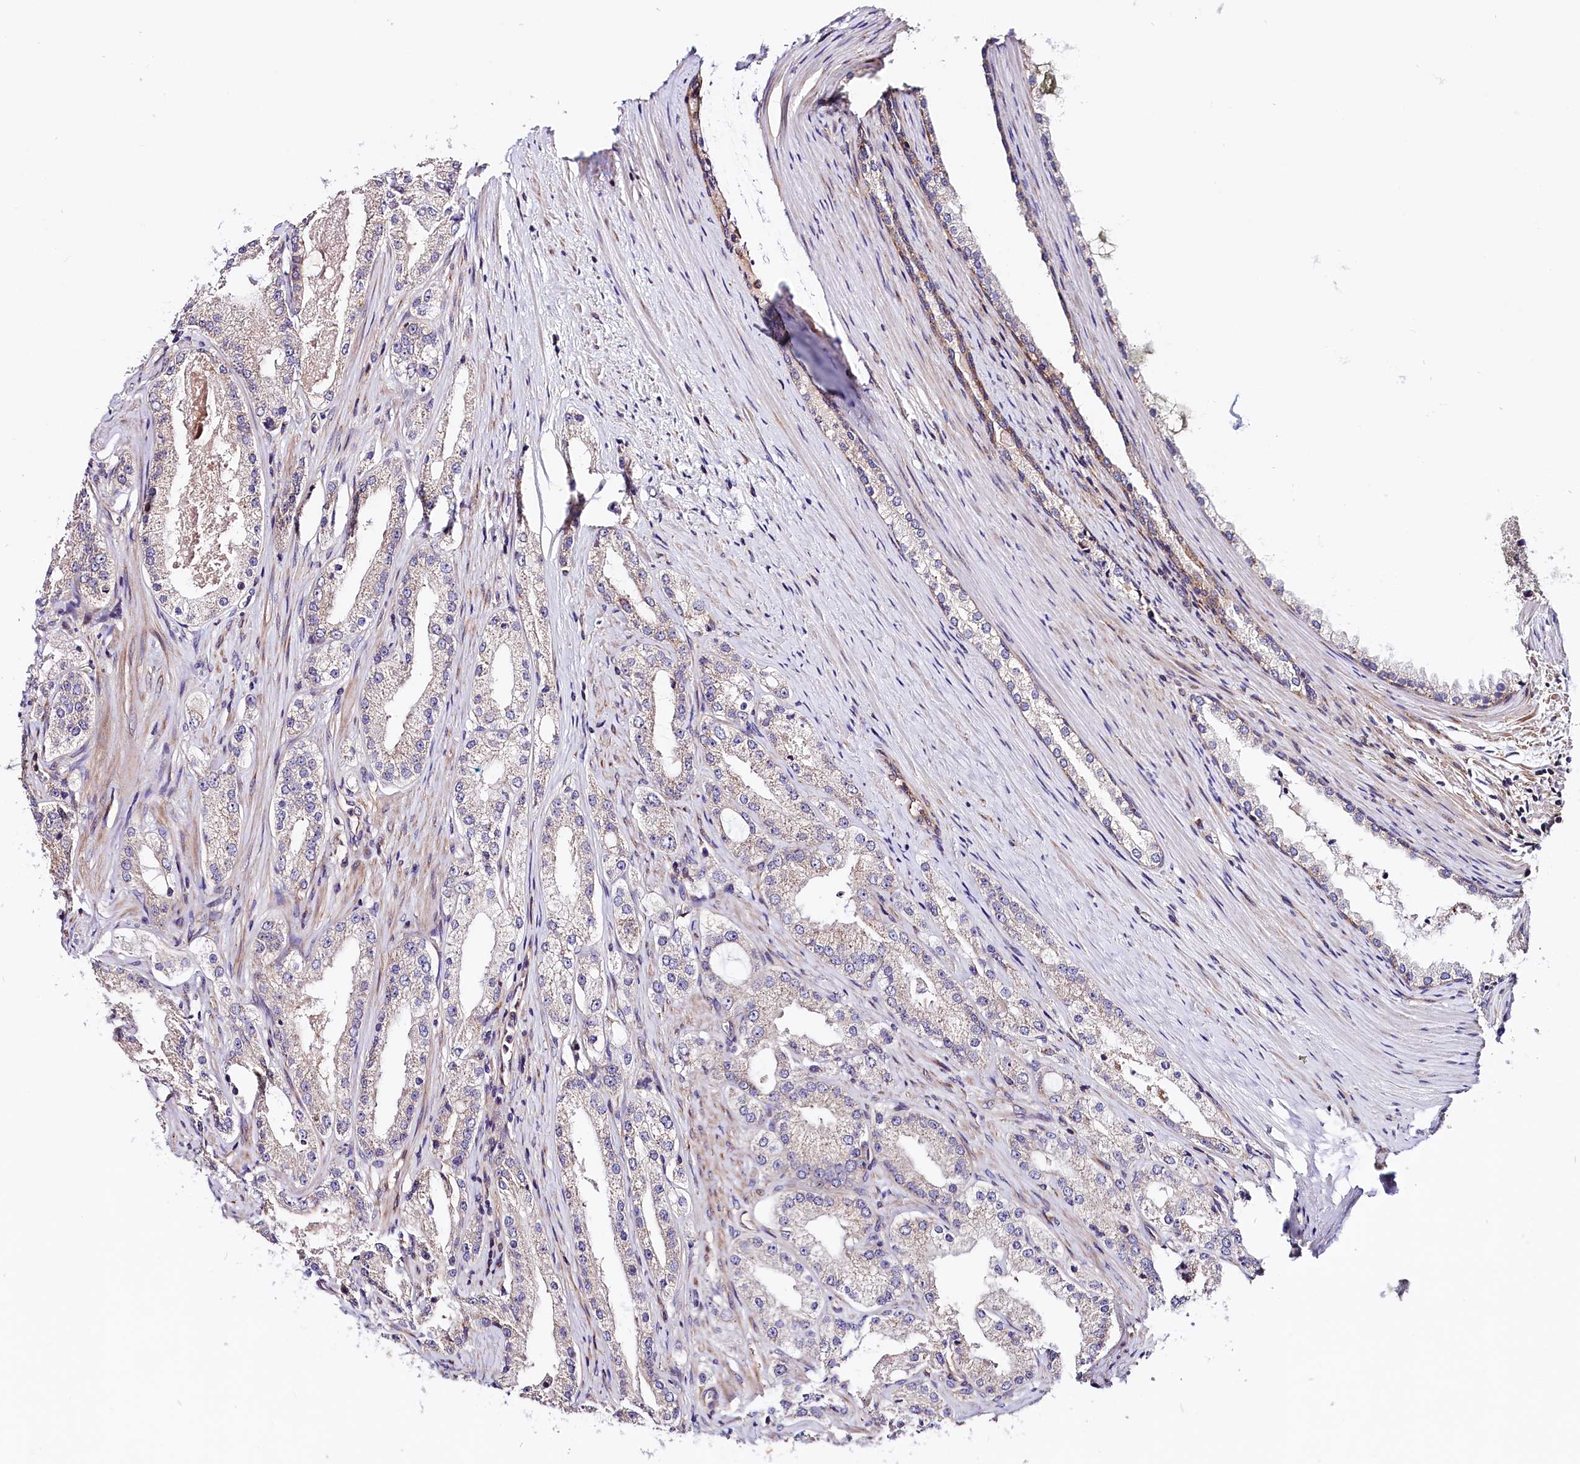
{"staining": {"intensity": "negative", "quantity": "none", "location": "none"}, "tissue": "prostate cancer", "cell_type": "Tumor cells", "image_type": "cancer", "snomed": [{"axis": "morphology", "description": "Adenocarcinoma, Low grade"}, {"axis": "topography", "description": "Prostate"}], "caption": "Tumor cells show no significant protein positivity in adenocarcinoma (low-grade) (prostate).", "gene": "ARMC6", "patient": {"sex": "male", "age": 69}}